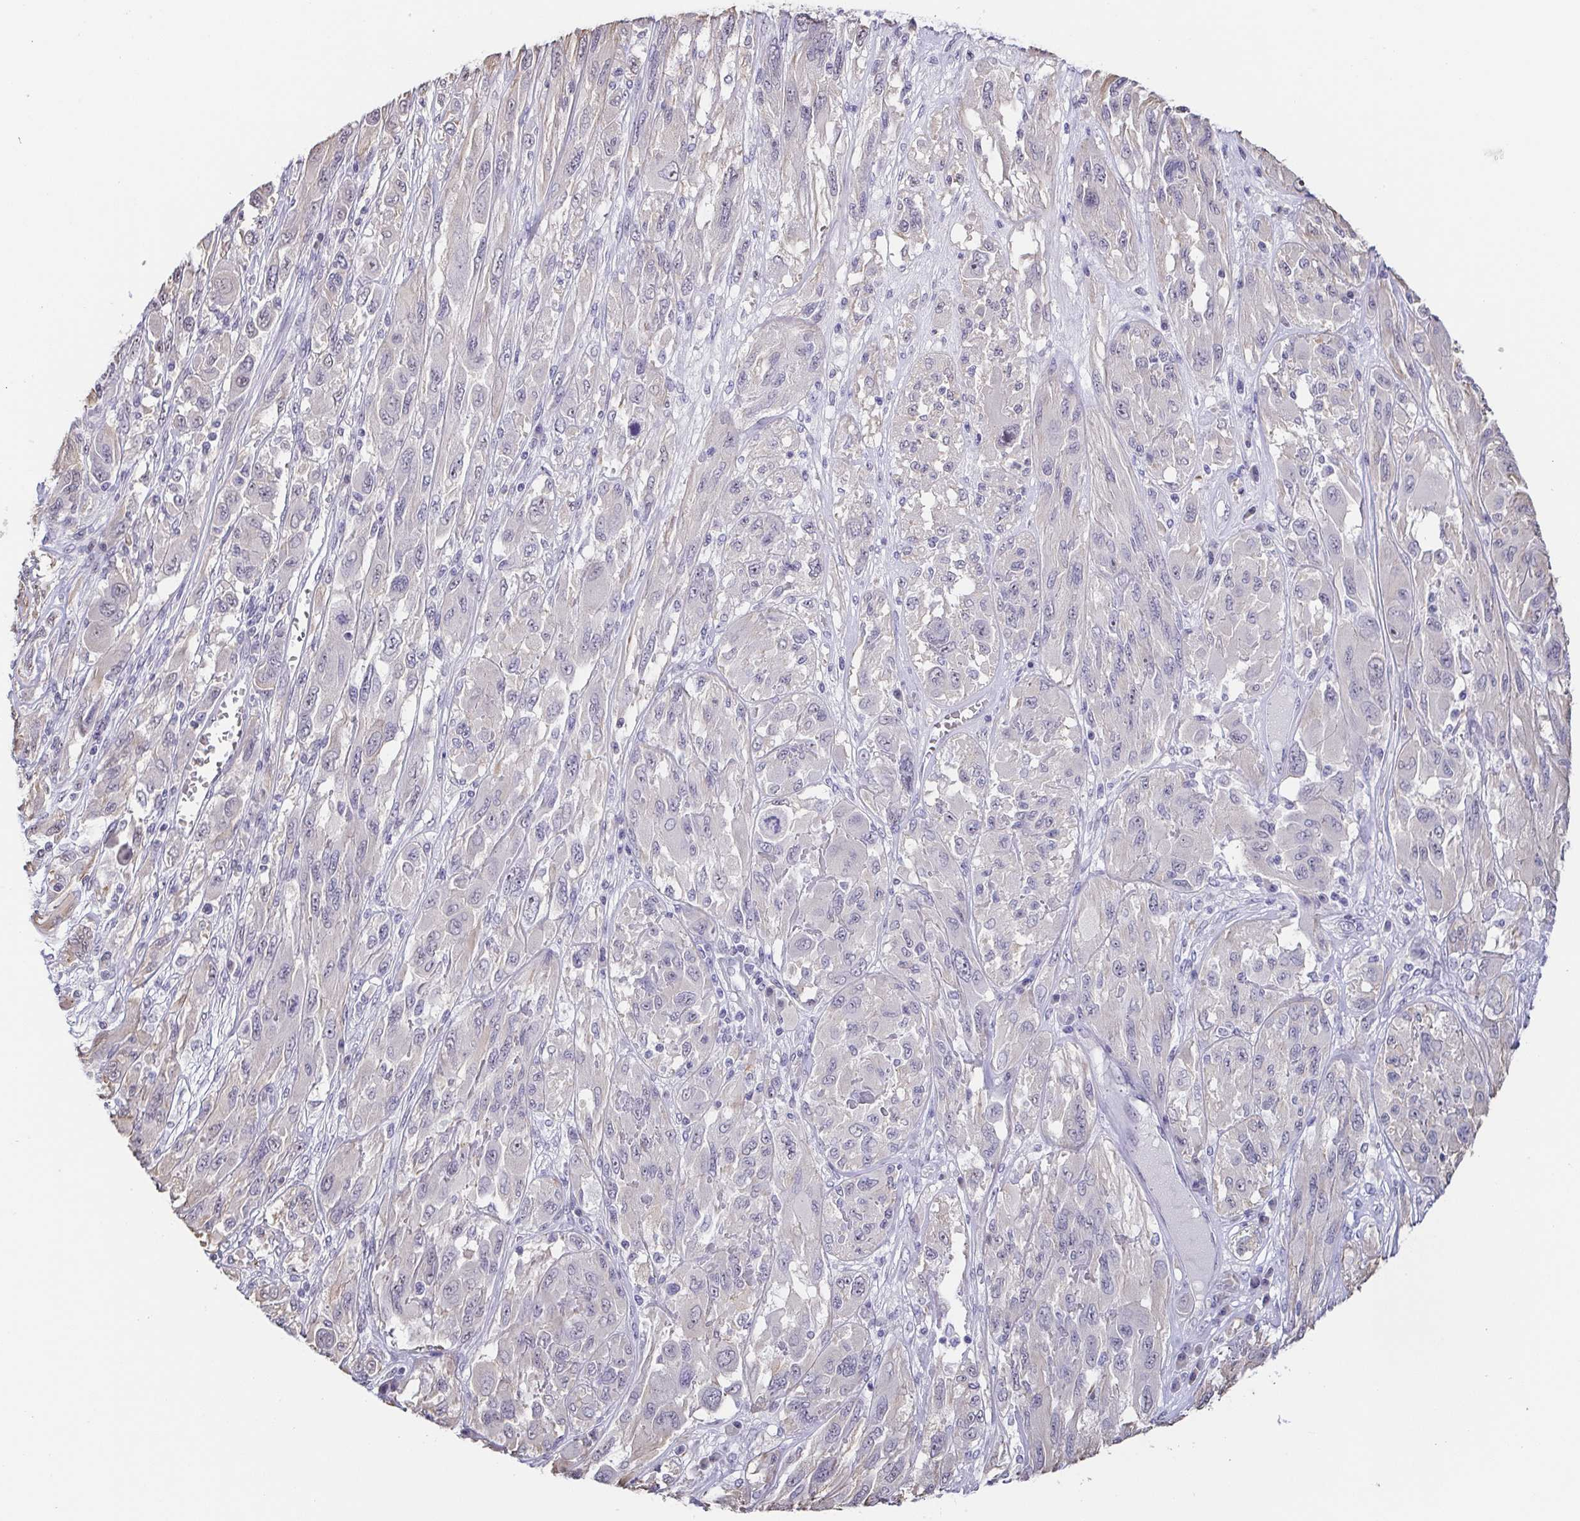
{"staining": {"intensity": "negative", "quantity": "none", "location": "none"}, "tissue": "melanoma", "cell_type": "Tumor cells", "image_type": "cancer", "snomed": [{"axis": "morphology", "description": "Malignant melanoma, NOS"}, {"axis": "topography", "description": "Skin"}], "caption": "Photomicrograph shows no protein staining in tumor cells of malignant melanoma tissue. (Stains: DAB IHC with hematoxylin counter stain, Microscopy: brightfield microscopy at high magnification).", "gene": "NEFH", "patient": {"sex": "female", "age": 91}}